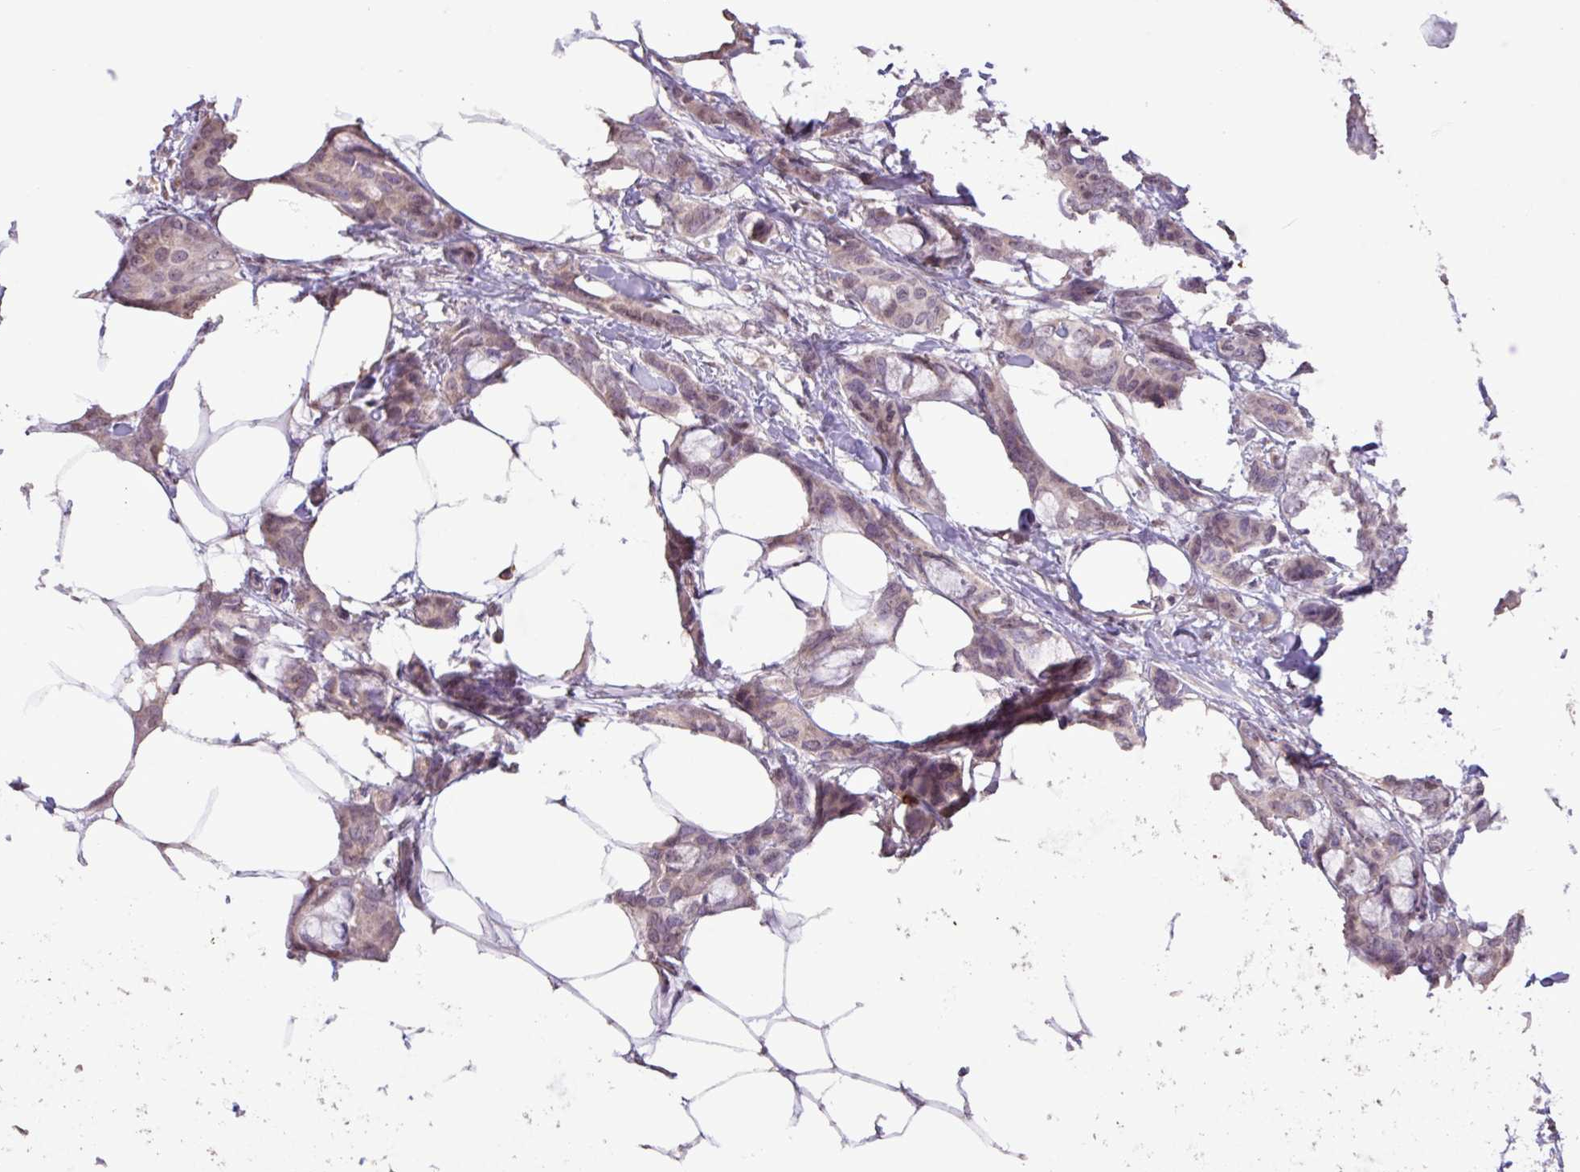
{"staining": {"intensity": "weak", "quantity": "<25%", "location": "nuclear"}, "tissue": "breast cancer", "cell_type": "Tumor cells", "image_type": "cancer", "snomed": [{"axis": "morphology", "description": "Duct carcinoma"}, {"axis": "topography", "description": "Breast"}], "caption": "Immunohistochemical staining of breast cancer (invasive ductal carcinoma) reveals no significant positivity in tumor cells. (Immunohistochemistry, brightfield microscopy, high magnification).", "gene": "L3MBTL3", "patient": {"sex": "female", "age": 73}}